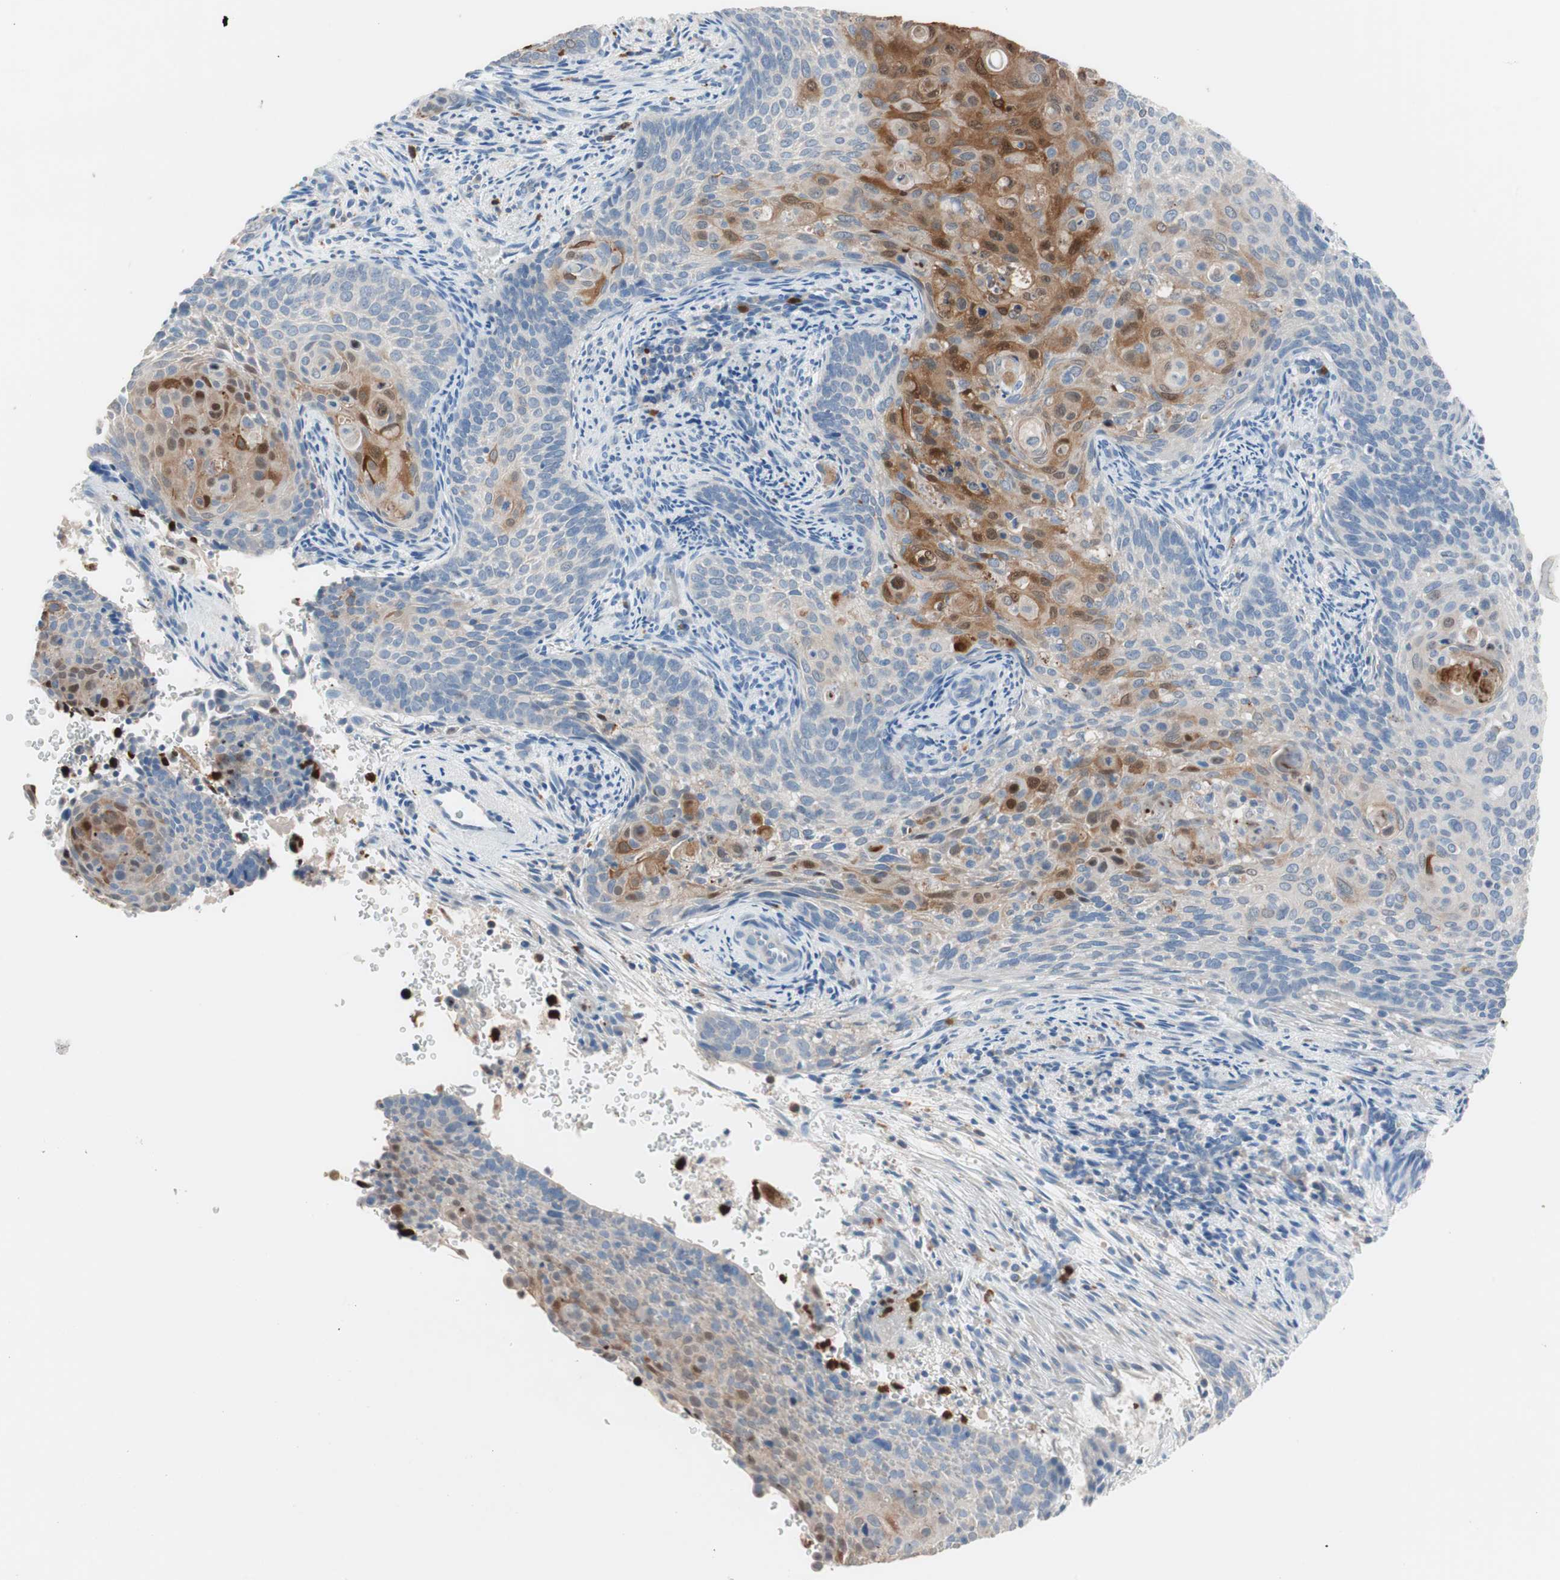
{"staining": {"intensity": "strong", "quantity": "<25%", "location": "cytoplasmic/membranous,nuclear"}, "tissue": "cervical cancer", "cell_type": "Tumor cells", "image_type": "cancer", "snomed": [{"axis": "morphology", "description": "Squamous cell carcinoma, NOS"}, {"axis": "topography", "description": "Cervix"}], "caption": "Strong cytoplasmic/membranous and nuclear staining for a protein is present in about <25% of tumor cells of cervical squamous cell carcinoma using immunohistochemistry (IHC).", "gene": "CLEC4D", "patient": {"sex": "female", "age": 33}}